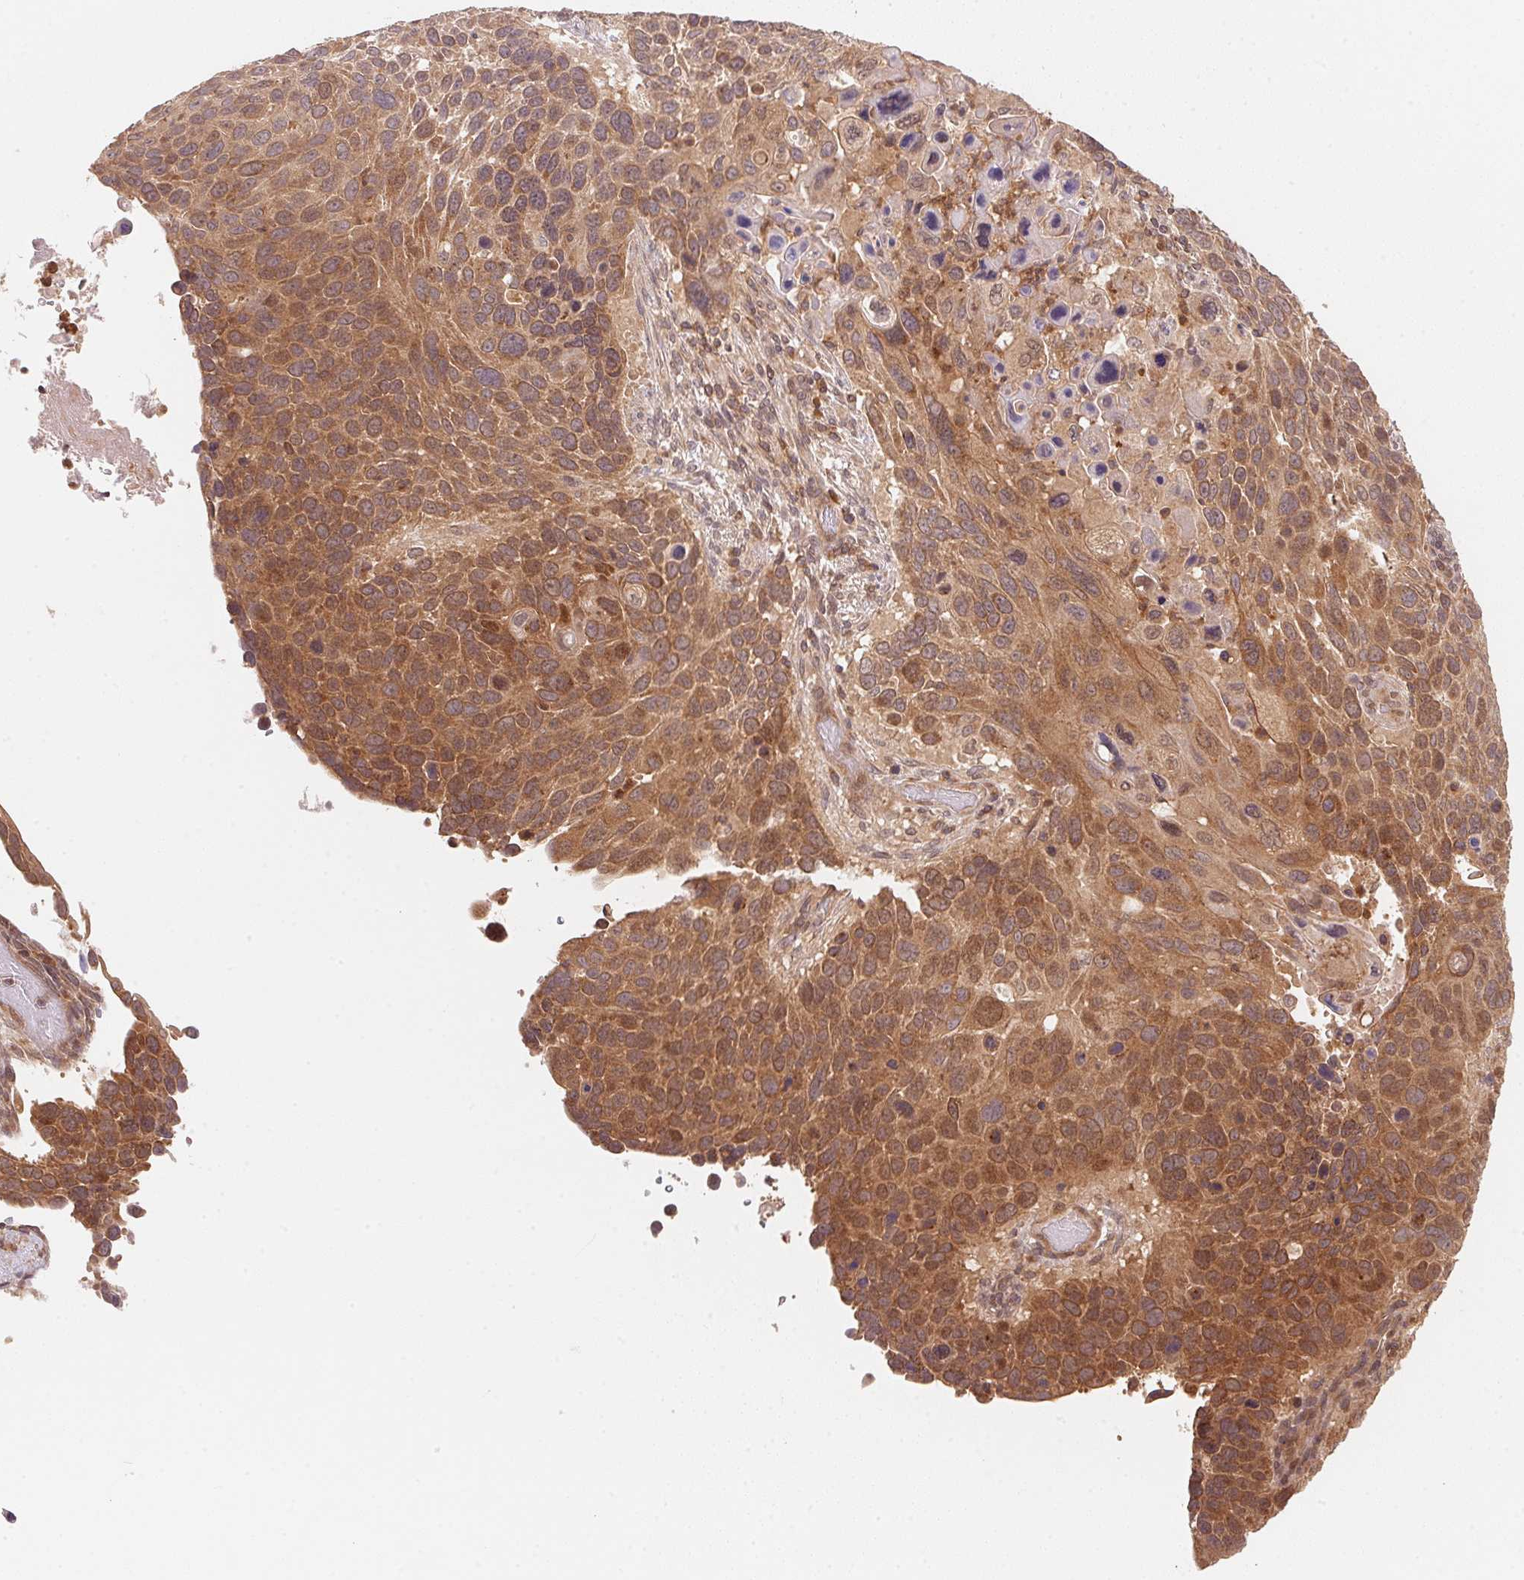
{"staining": {"intensity": "moderate", "quantity": ">75%", "location": "cytoplasmic/membranous,nuclear"}, "tissue": "lung cancer", "cell_type": "Tumor cells", "image_type": "cancer", "snomed": [{"axis": "morphology", "description": "Squamous cell carcinoma, NOS"}, {"axis": "topography", "description": "Lung"}], "caption": "Squamous cell carcinoma (lung) was stained to show a protein in brown. There is medium levels of moderate cytoplasmic/membranous and nuclear positivity in approximately >75% of tumor cells. (DAB (3,3'-diaminobenzidine) IHC, brown staining for protein, blue staining for nuclei).", "gene": "CCDC102B", "patient": {"sex": "male", "age": 68}}